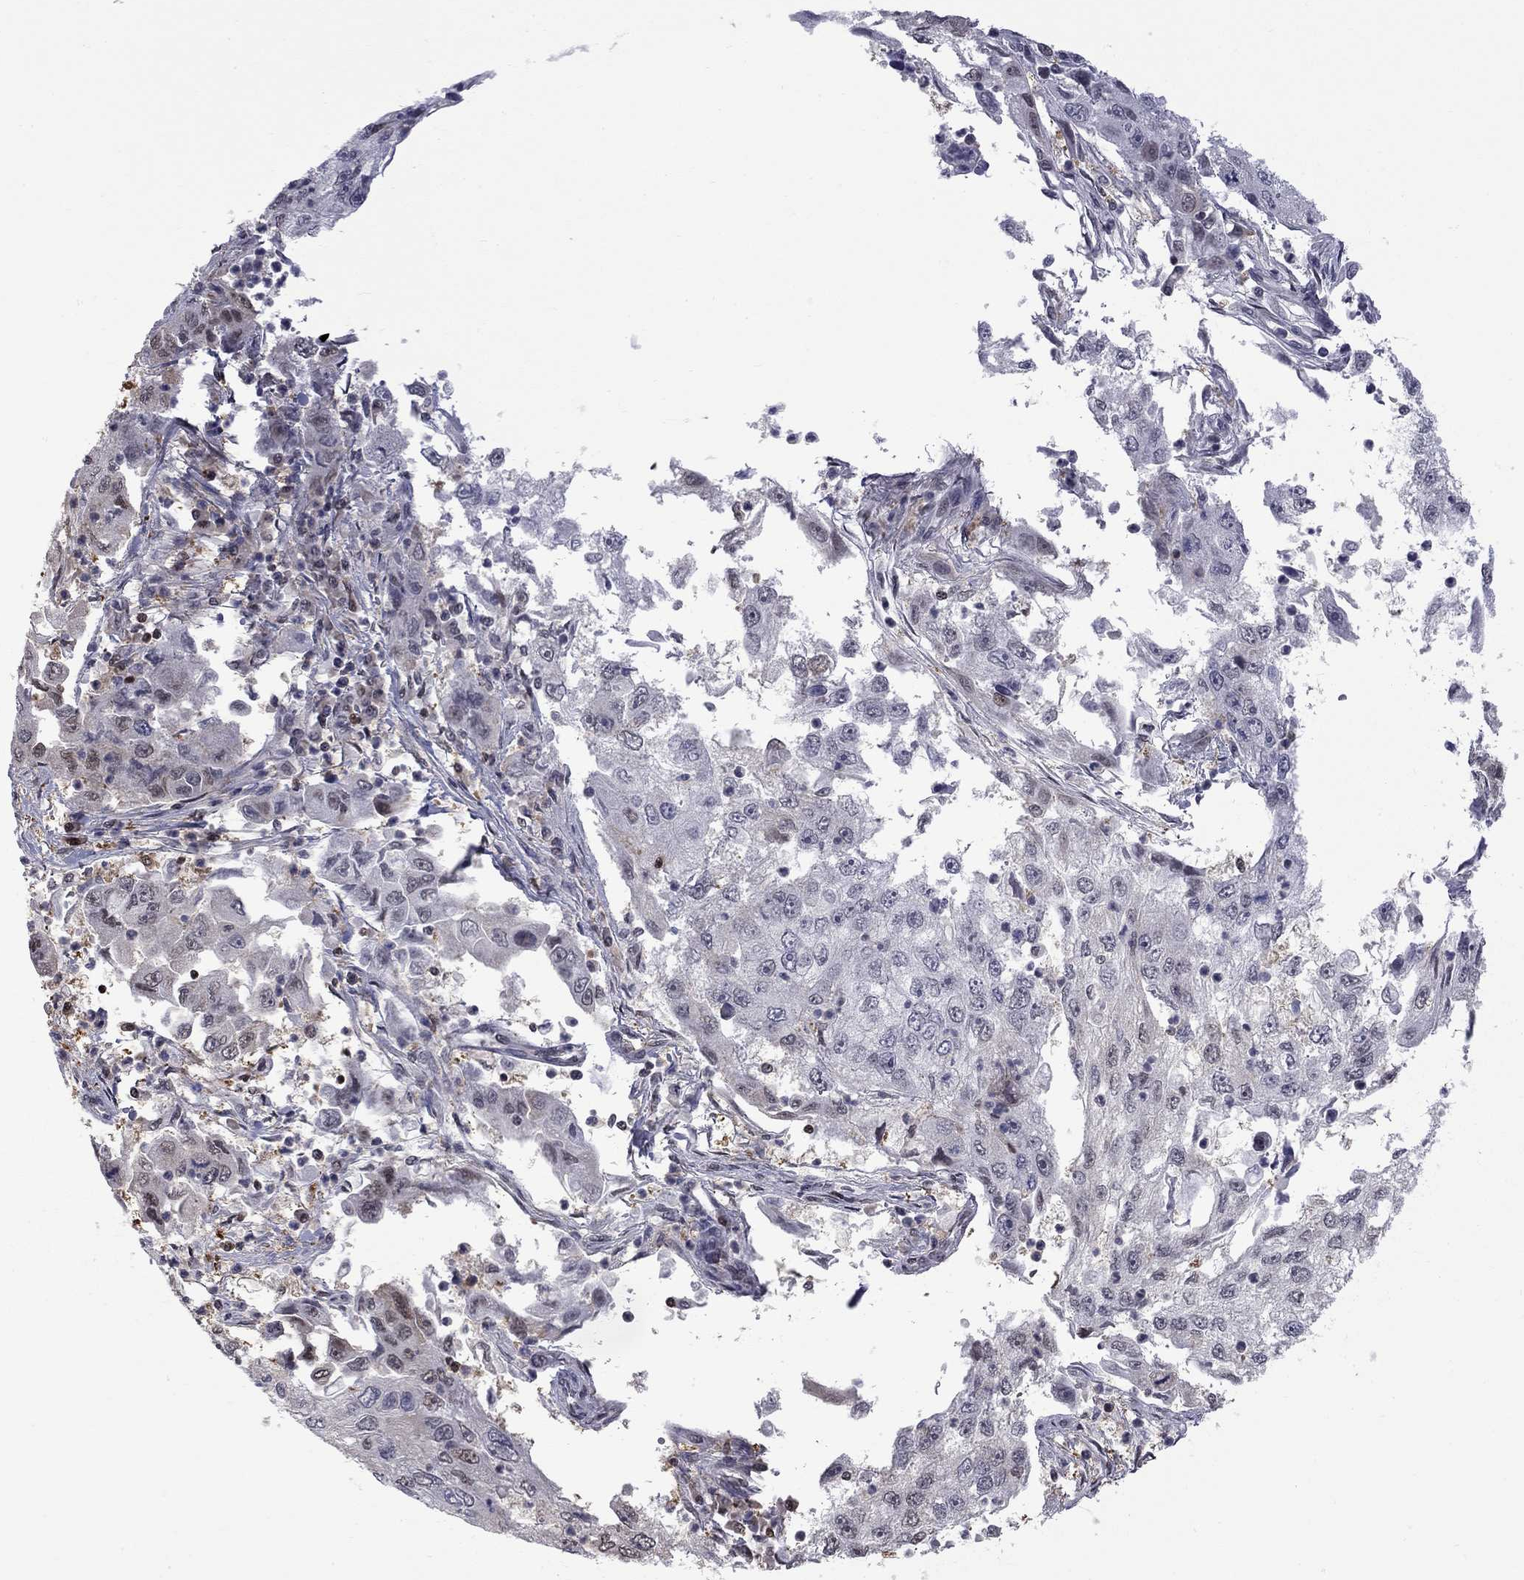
{"staining": {"intensity": "negative", "quantity": "none", "location": "none"}, "tissue": "cervical cancer", "cell_type": "Tumor cells", "image_type": "cancer", "snomed": [{"axis": "morphology", "description": "Squamous cell carcinoma, NOS"}, {"axis": "topography", "description": "Cervix"}], "caption": "Tumor cells show no significant positivity in cervical squamous cell carcinoma. (IHC, brightfield microscopy, high magnification).", "gene": "RFWD3", "patient": {"sex": "female", "age": 36}}